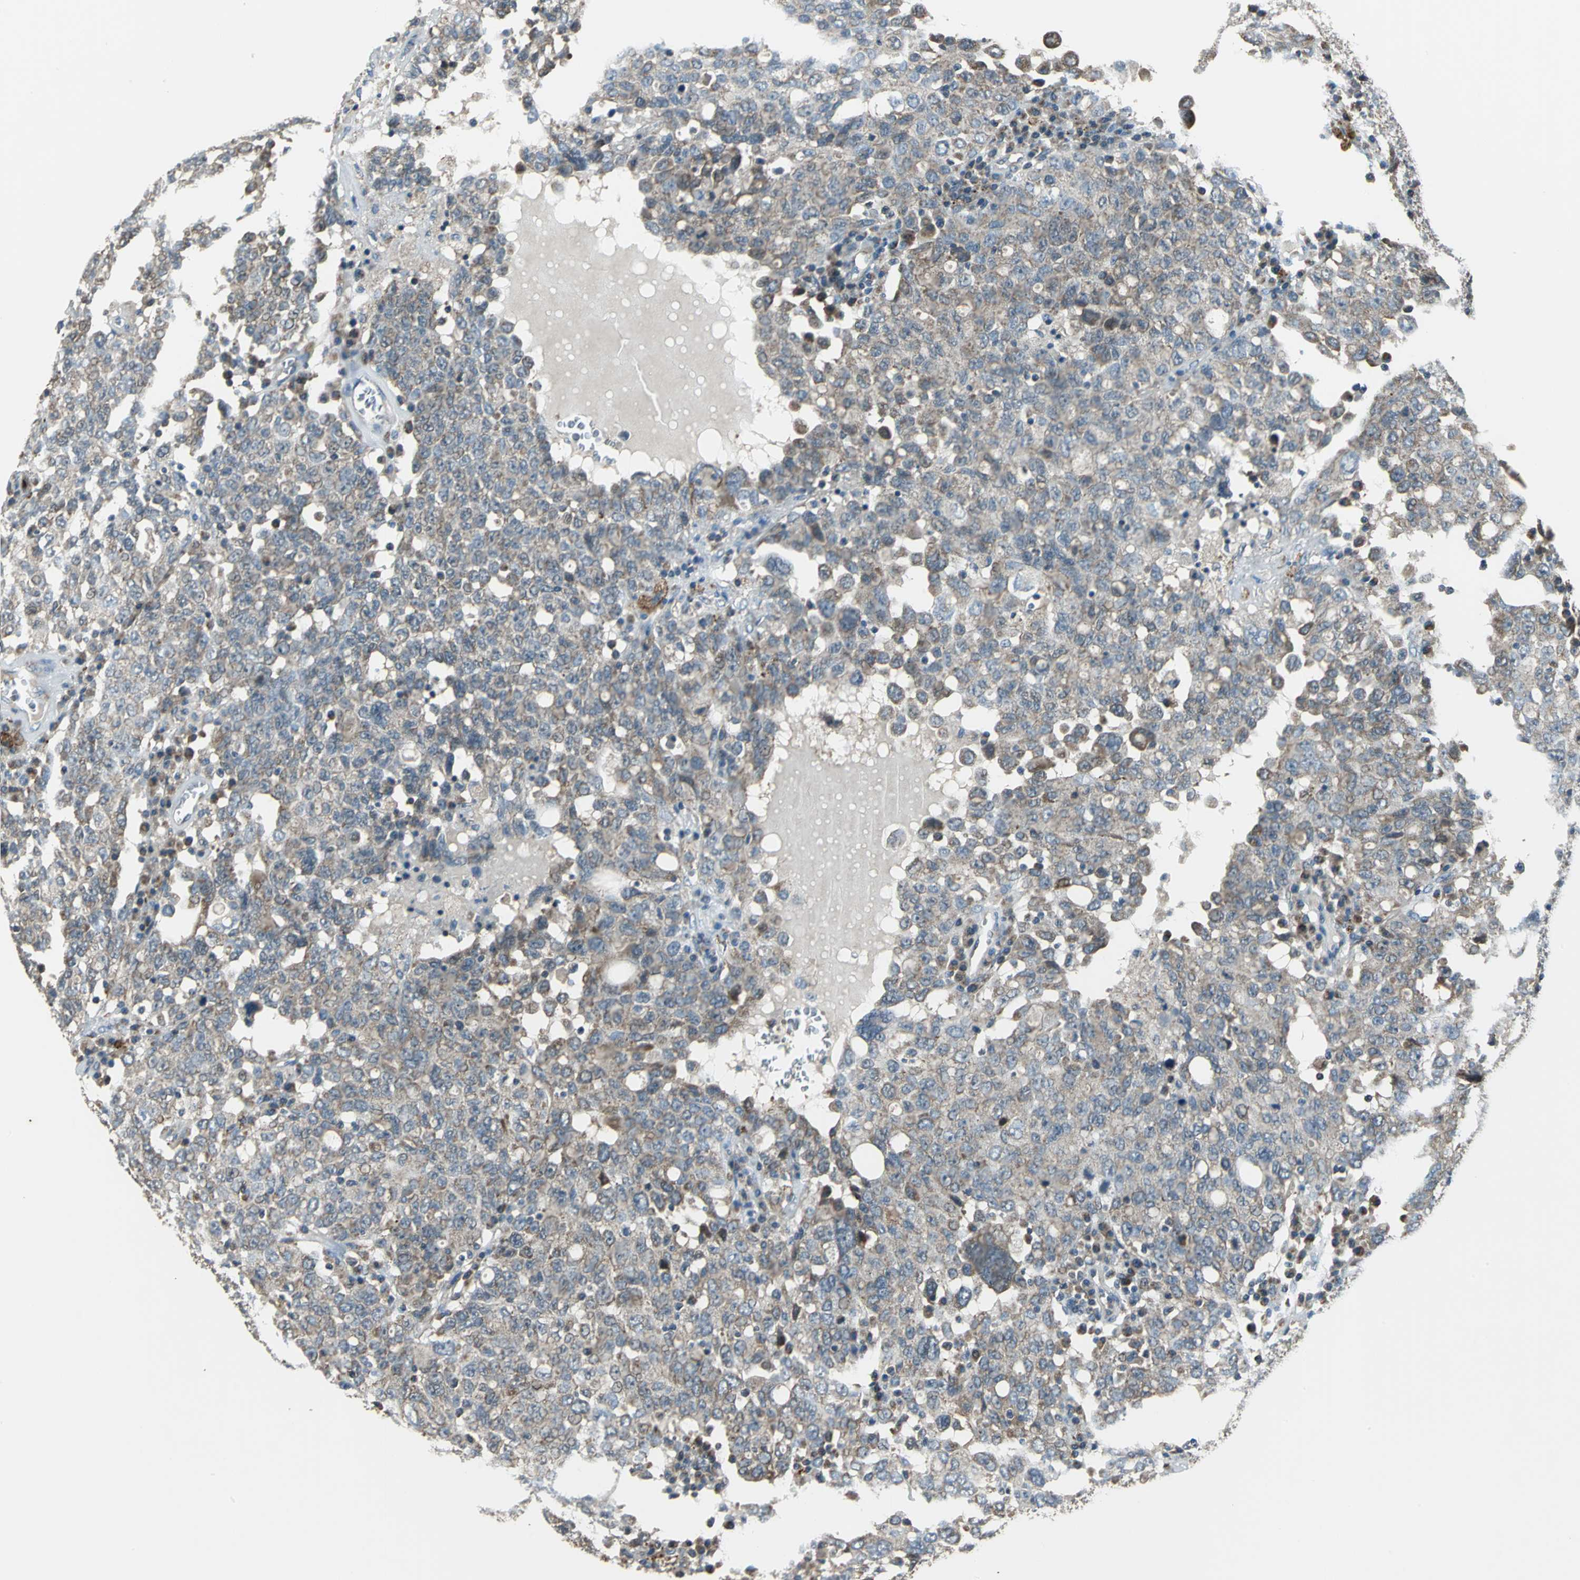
{"staining": {"intensity": "moderate", "quantity": ">75%", "location": "cytoplasmic/membranous"}, "tissue": "ovarian cancer", "cell_type": "Tumor cells", "image_type": "cancer", "snomed": [{"axis": "morphology", "description": "Carcinoma, endometroid"}, {"axis": "topography", "description": "Ovary"}], "caption": "This histopathology image displays ovarian endometroid carcinoma stained with IHC to label a protein in brown. The cytoplasmic/membranous of tumor cells show moderate positivity for the protein. Nuclei are counter-stained blue.", "gene": "TRAK1", "patient": {"sex": "female", "age": 62}}